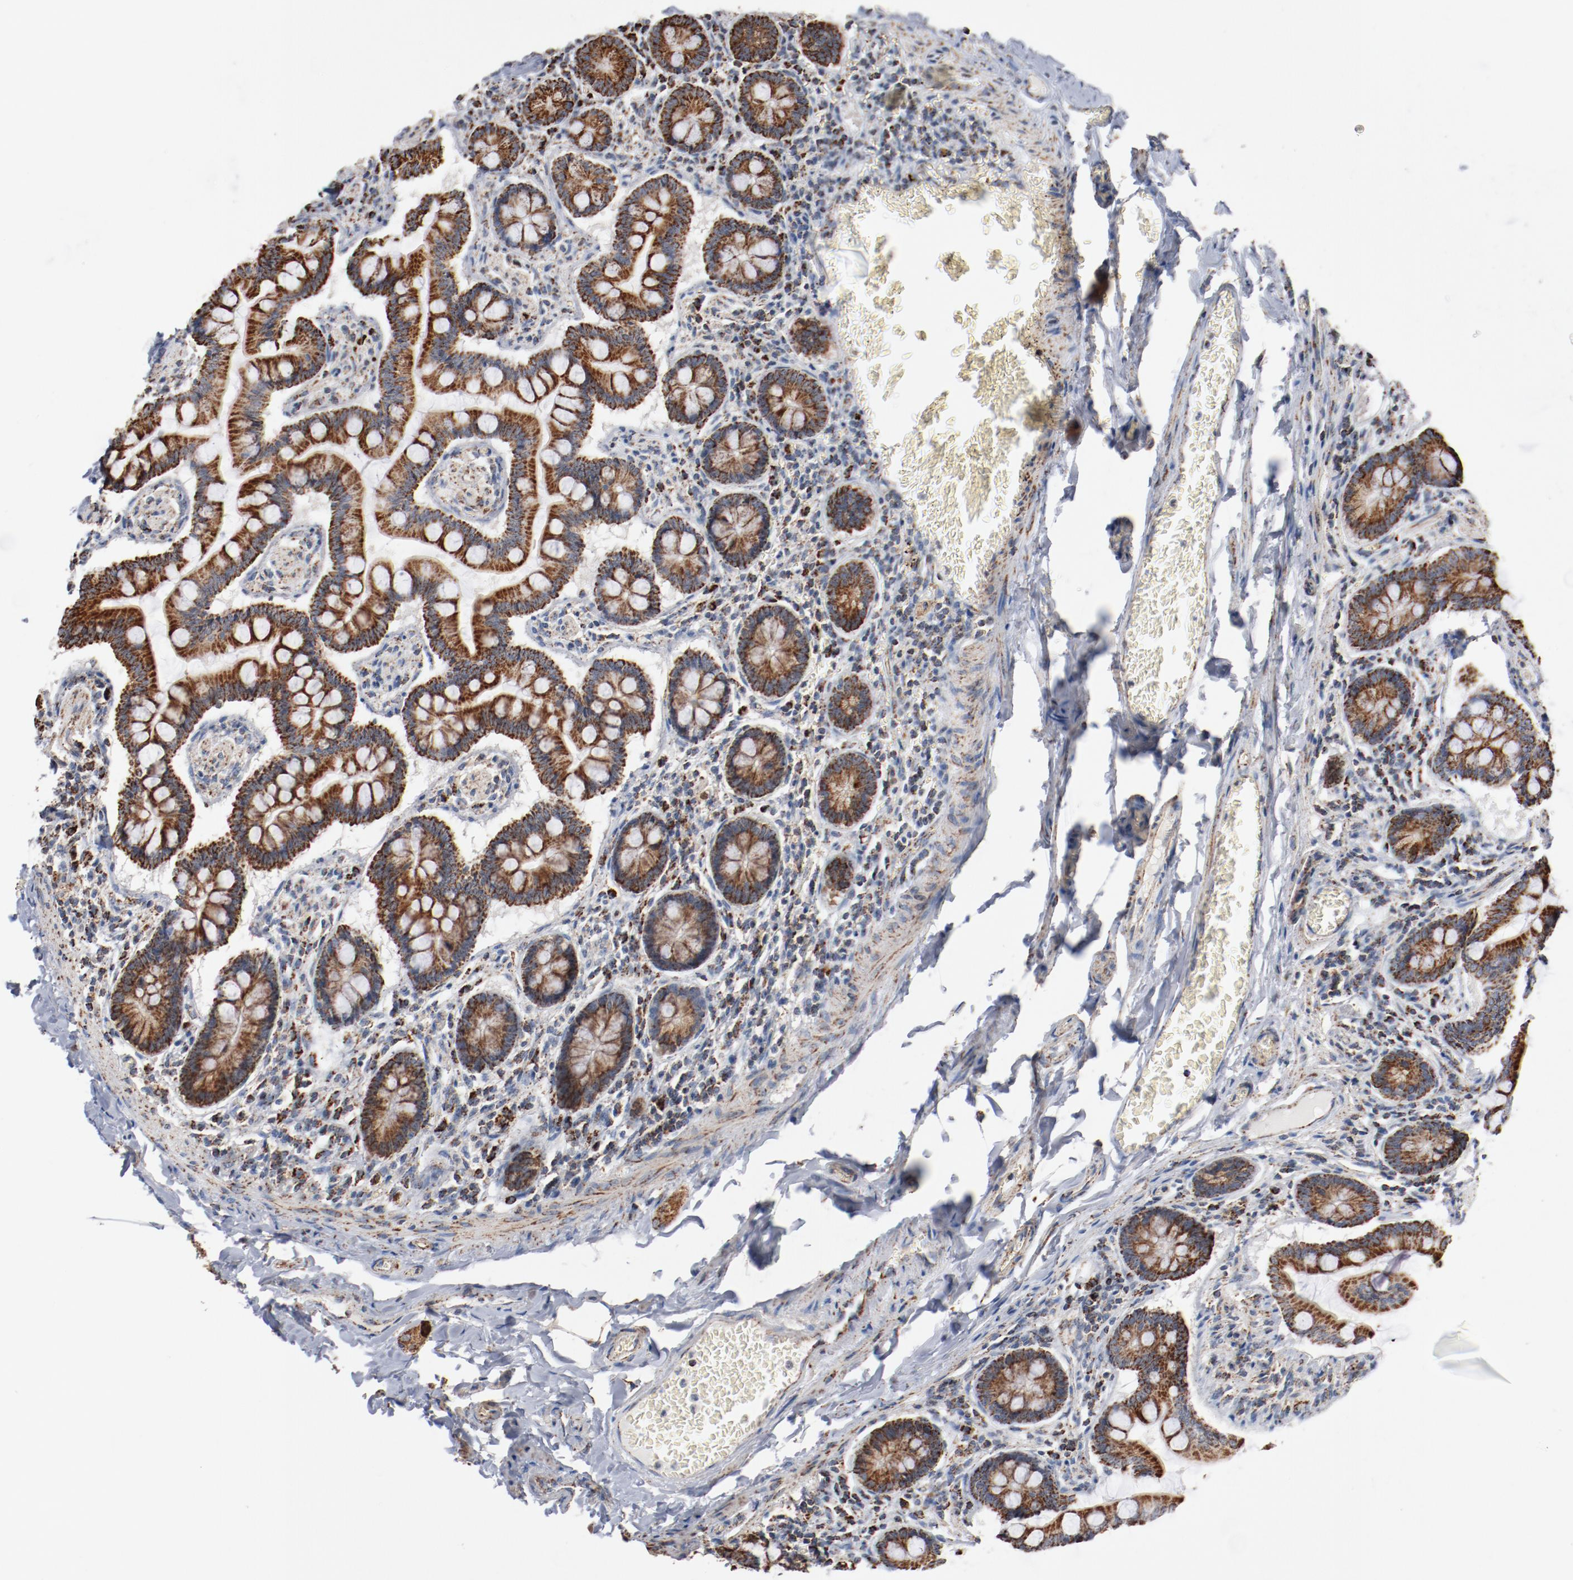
{"staining": {"intensity": "strong", "quantity": ">75%", "location": "cytoplasmic/membranous"}, "tissue": "small intestine", "cell_type": "Glandular cells", "image_type": "normal", "snomed": [{"axis": "morphology", "description": "Normal tissue, NOS"}, {"axis": "topography", "description": "Small intestine"}], "caption": "Strong cytoplasmic/membranous protein staining is present in about >75% of glandular cells in small intestine. Nuclei are stained in blue.", "gene": "NDUFS4", "patient": {"sex": "male", "age": 41}}